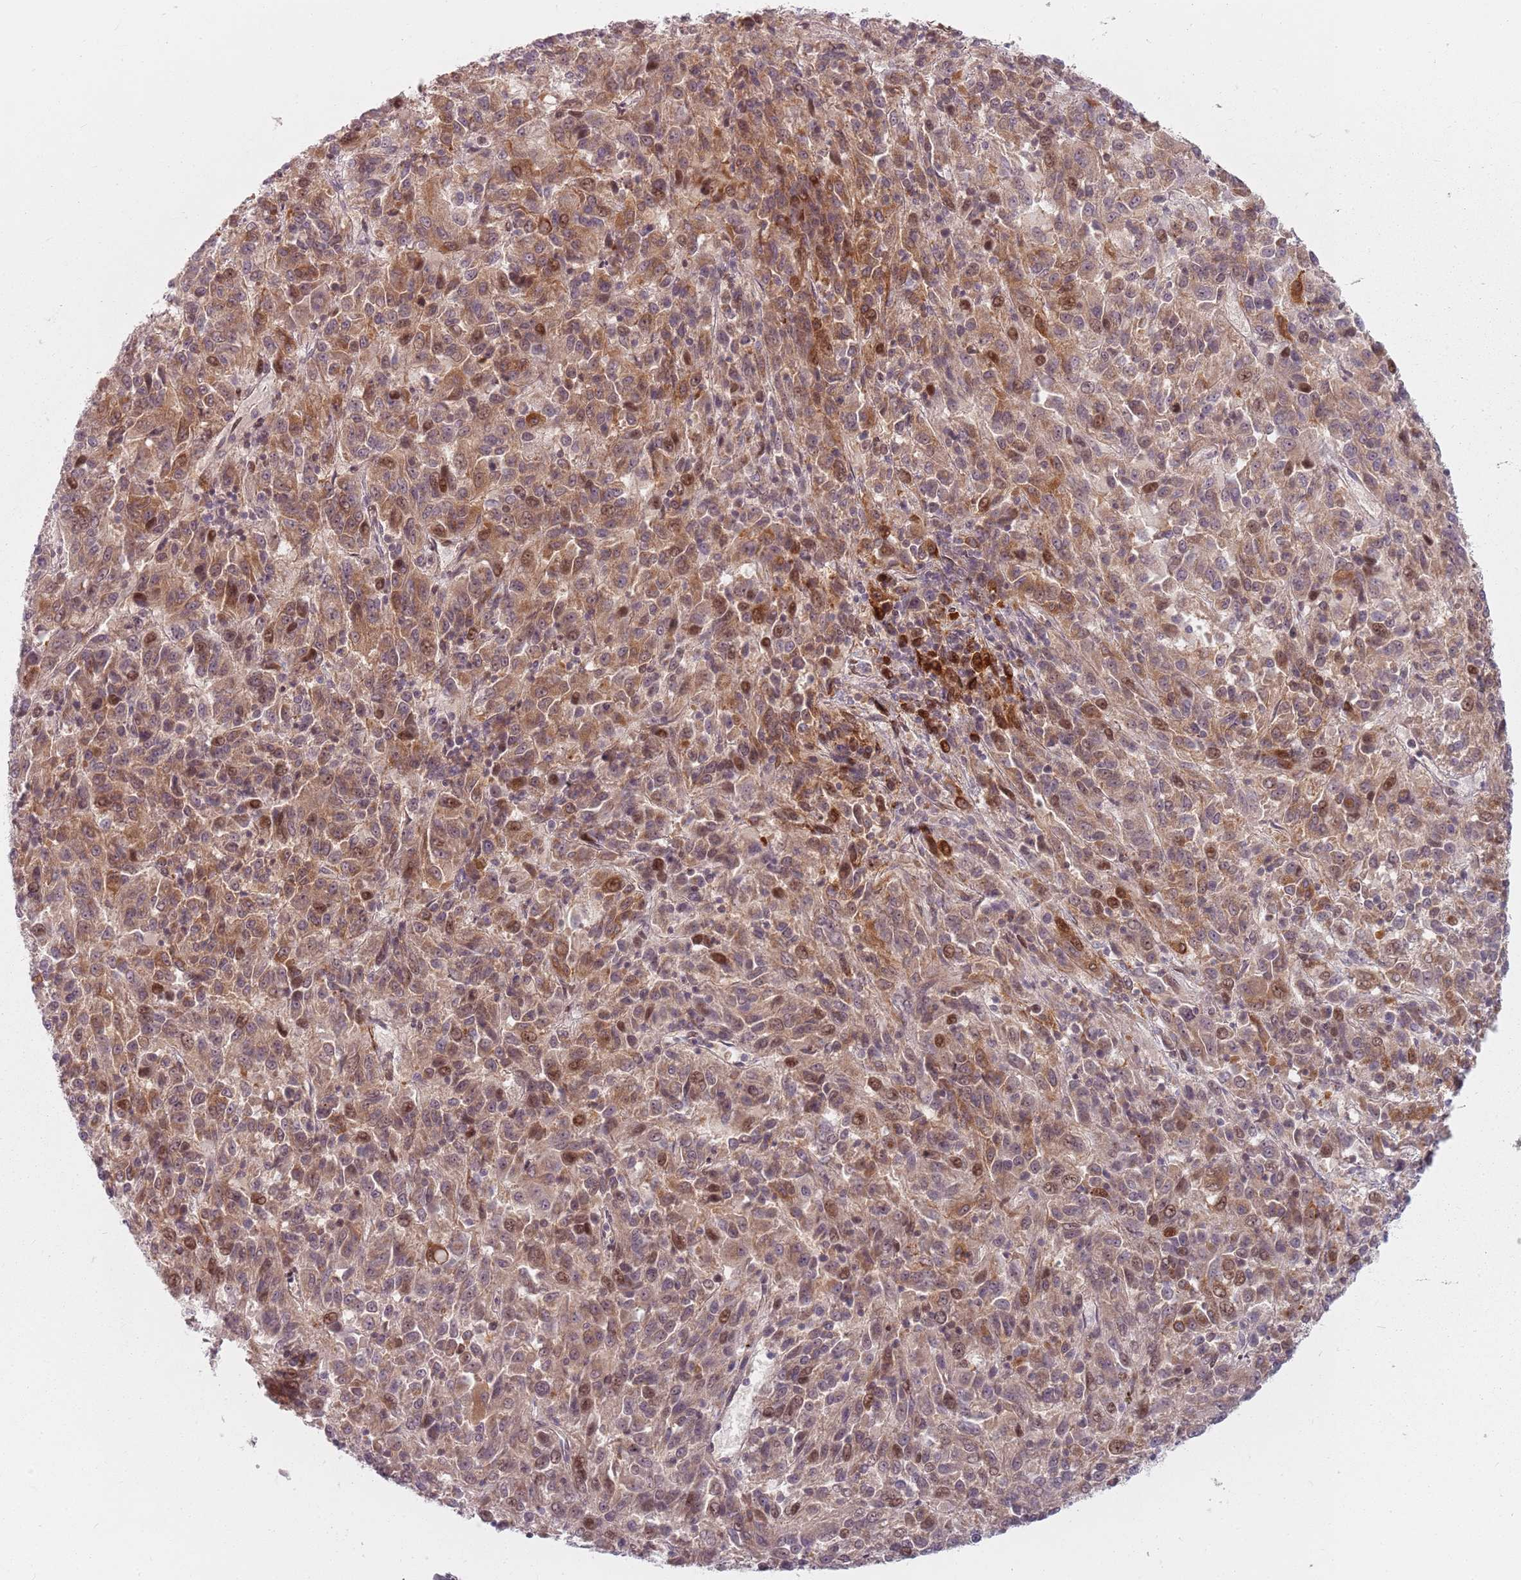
{"staining": {"intensity": "moderate", "quantity": ">75%", "location": "cytoplasmic/membranous,nuclear"}, "tissue": "melanoma", "cell_type": "Tumor cells", "image_type": "cancer", "snomed": [{"axis": "morphology", "description": "Malignant melanoma, Metastatic site"}, {"axis": "topography", "description": "Lung"}], "caption": "Immunohistochemical staining of human melanoma displays medium levels of moderate cytoplasmic/membranous and nuclear positivity in about >75% of tumor cells.", "gene": "RPS6KA2", "patient": {"sex": "male", "age": 64}}